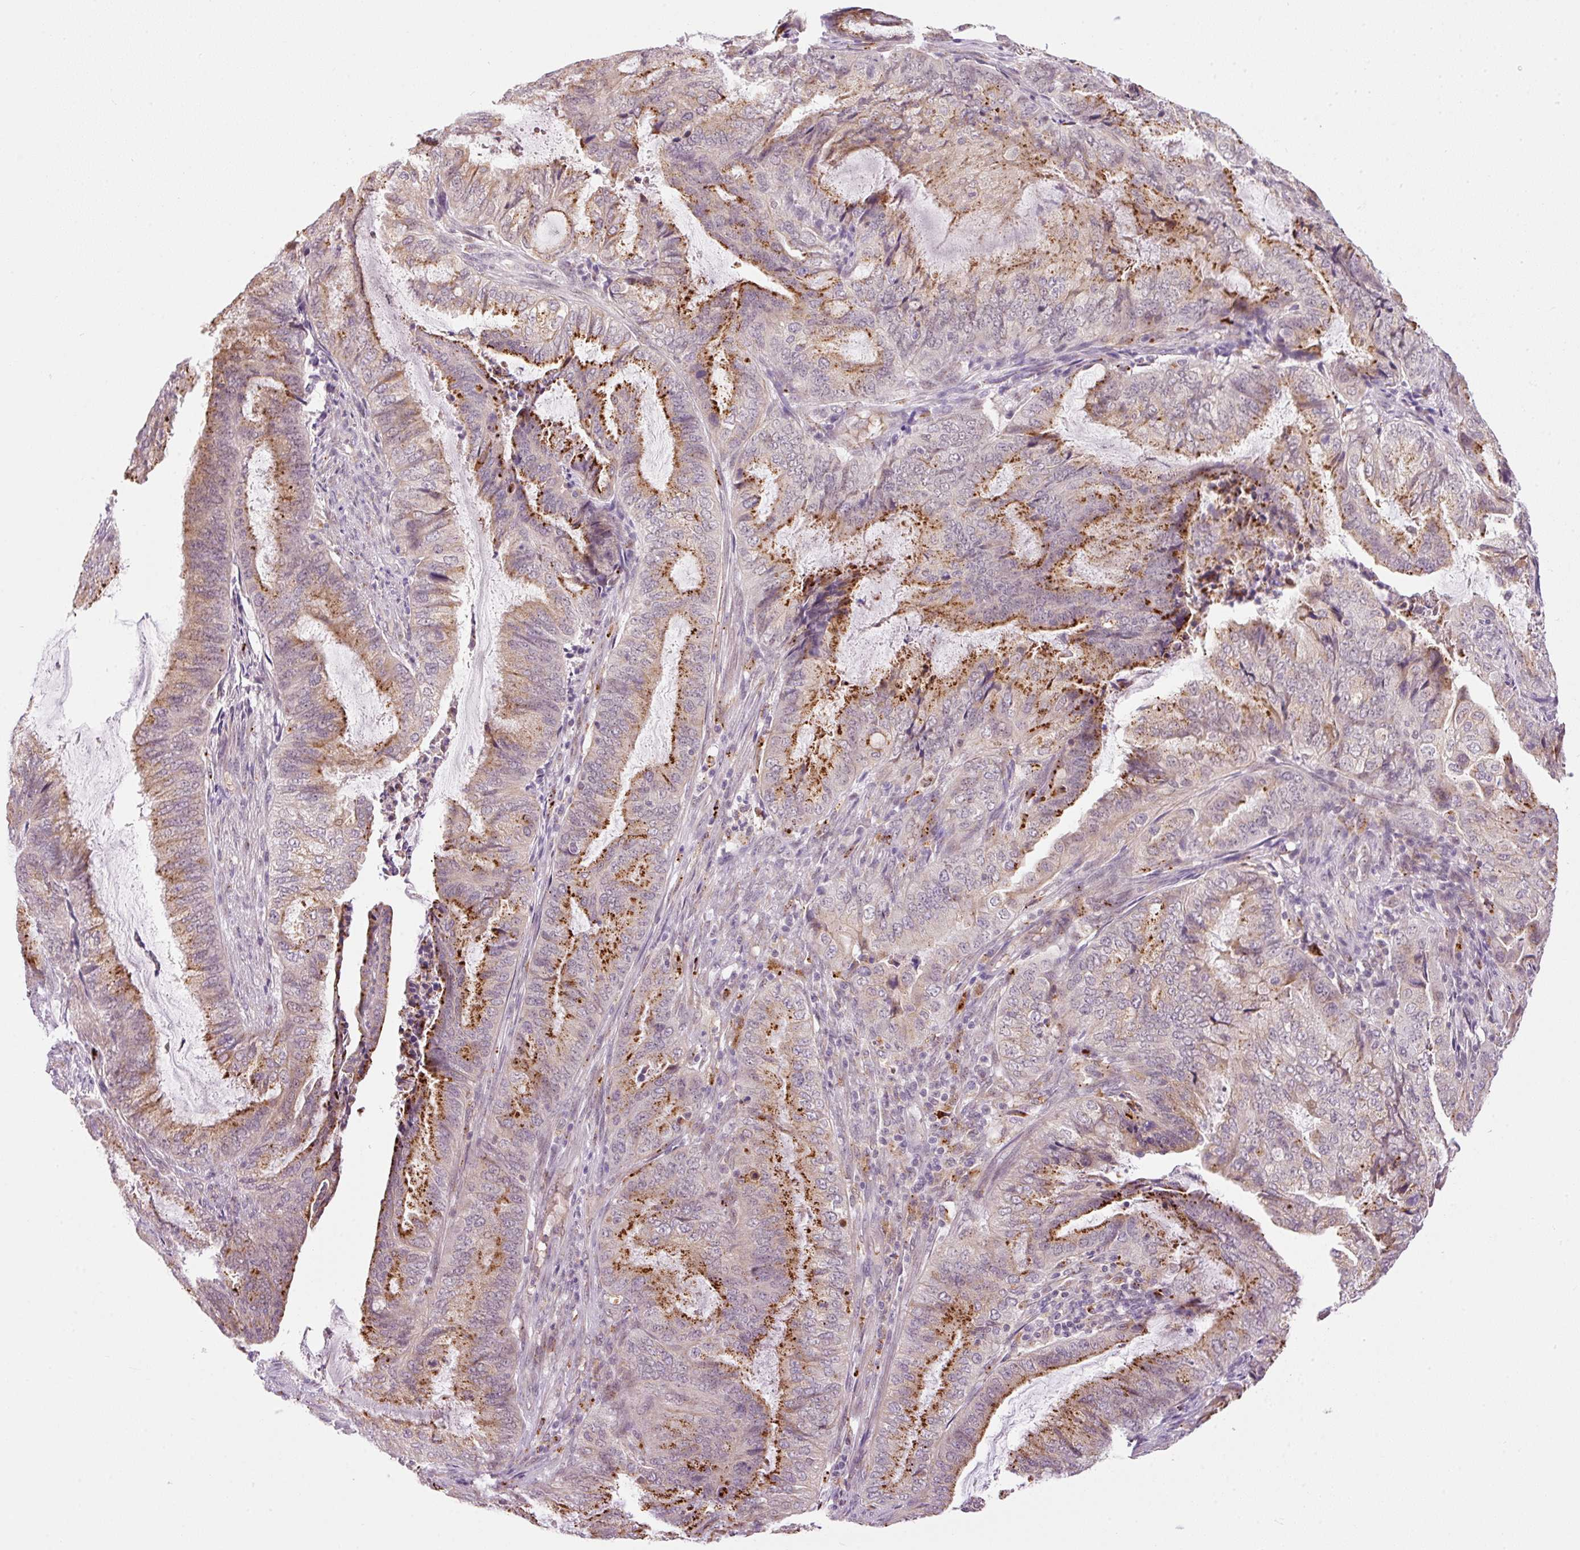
{"staining": {"intensity": "moderate", "quantity": "25%-75%", "location": "cytoplasmic/membranous"}, "tissue": "endometrial cancer", "cell_type": "Tumor cells", "image_type": "cancer", "snomed": [{"axis": "morphology", "description": "Adenocarcinoma, NOS"}, {"axis": "topography", "description": "Endometrium"}], "caption": "Adenocarcinoma (endometrial) stained for a protein displays moderate cytoplasmic/membranous positivity in tumor cells.", "gene": "ZNF639", "patient": {"sex": "female", "age": 51}}